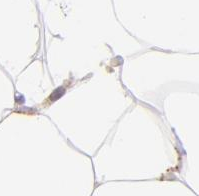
{"staining": {"intensity": "negative", "quantity": "none", "location": "none"}, "tissue": "adipose tissue", "cell_type": "Adipocytes", "image_type": "normal", "snomed": [{"axis": "morphology", "description": "Normal tissue, NOS"}, {"axis": "morphology", "description": "Duct carcinoma"}, {"axis": "topography", "description": "Breast"}, {"axis": "topography", "description": "Adipose tissue"}], "caption": "A photomicrograph of human adipose tissue is negative for staining in adipocytes. Brightfield microscopy of immunohistochemistry (IHC) stained with DAB (3,3'-diaminobenzidine) (brown) and hematoxylin (blue), captured at high magnification.", "gene": "ZAP70", "patient": {"sex": "female", "age": 37}}